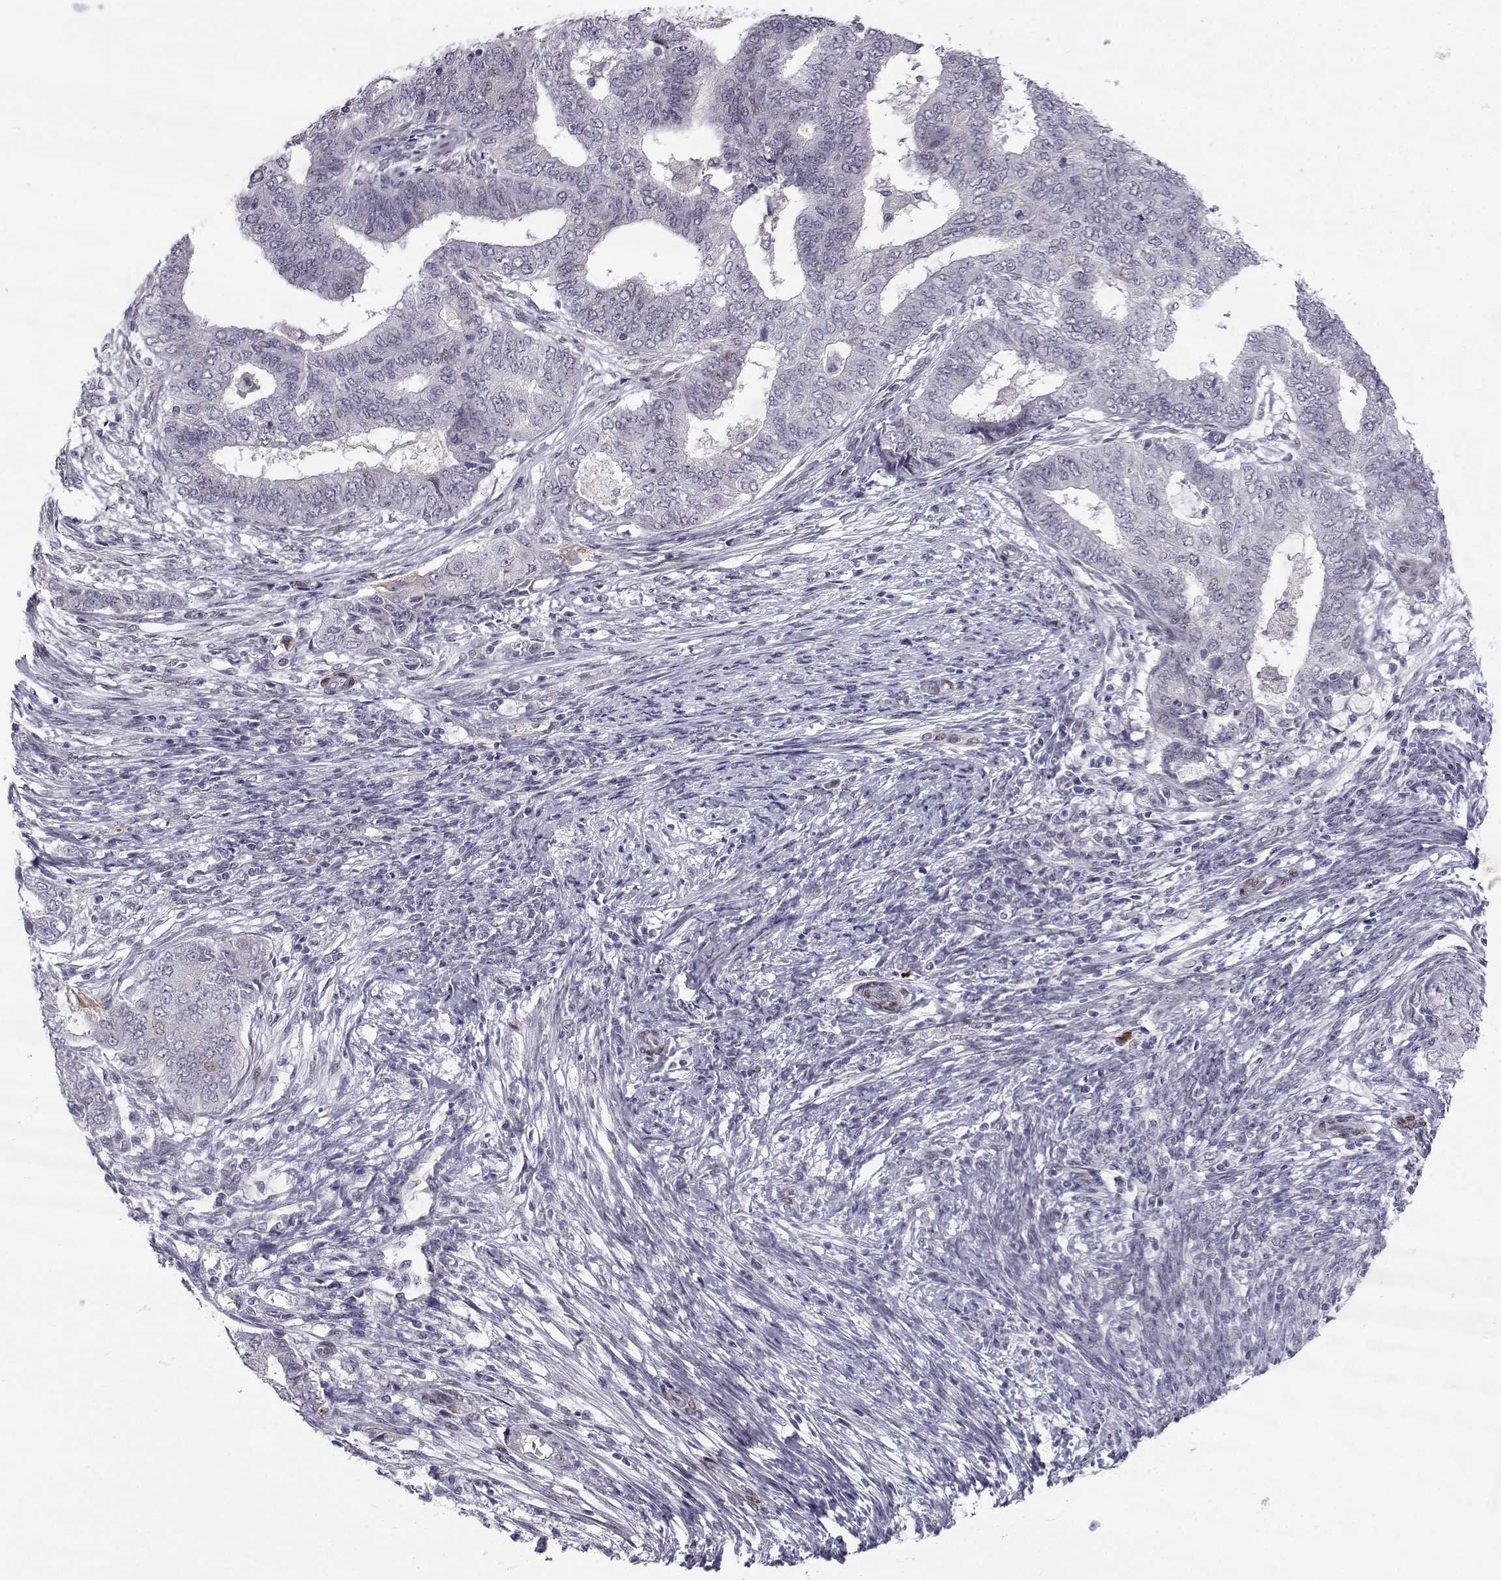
{"staining": {"intensity": "weak", "quantity": "<25%", "location": "cytoplasmic/membranous"}, "tissue": "endometrial cancer", "cell_type": "Tumor cells", "image_type": "cancer", "snomed": [{"axis": "morphology", "description": "Adenocarcinoma, NOS"}, {"axis": "topography", "description": "Endometrium"}], "caption": "DAB (3,3'-diaminobenzidine) immunohistochemical staining of endometrial cancer reveals no significant staining in tumor cells.", "gene": "RBM24", "patient": {"sex": "female", "age": 62}}